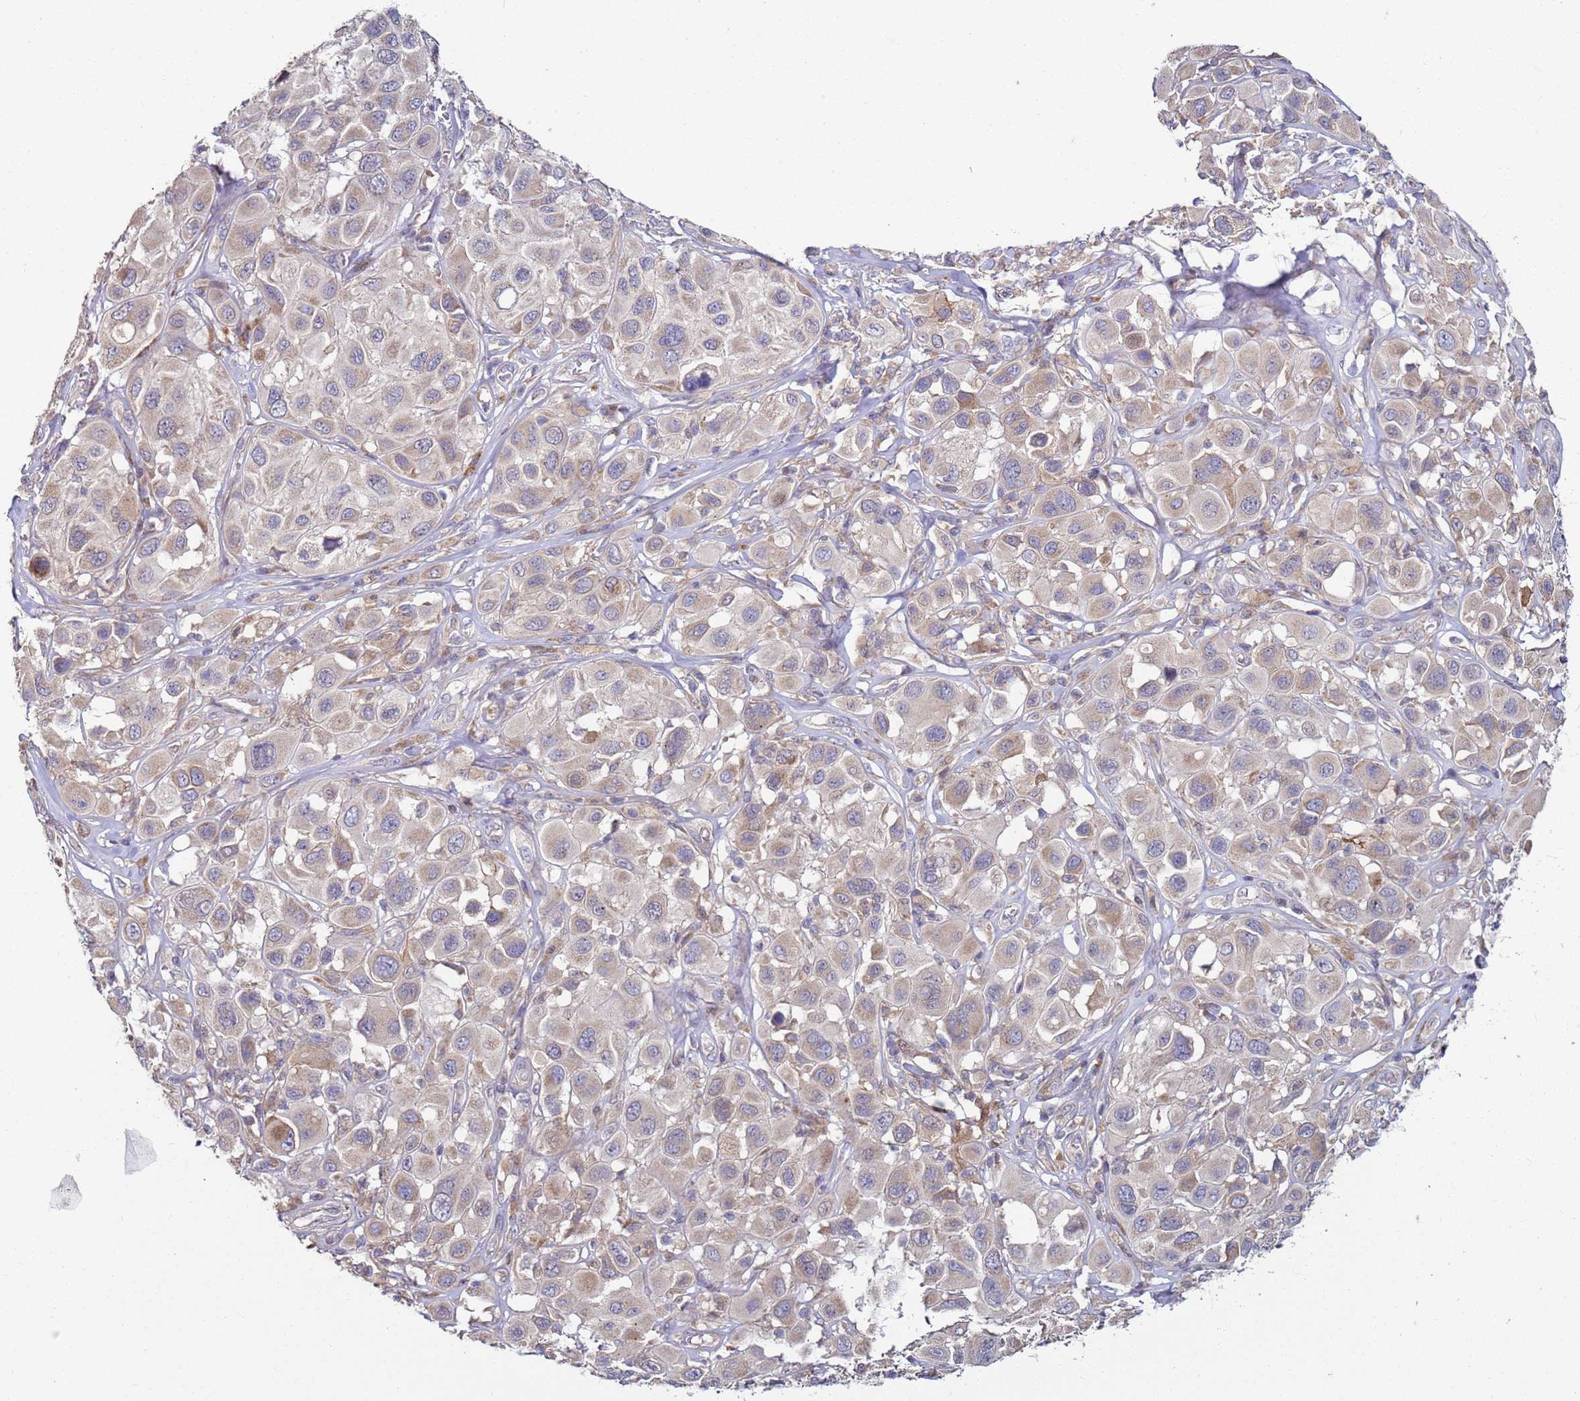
{"staining": {"intensity": "weak", "quantity": "<25%", "location": "cytoplasmic/membranous"}, "tissue": "melanoma", "cell_type": "Tumor cells", "image_type": "cancer", "snomed": [{"axis": "morphology", "description": "Malignant melanoma, Metastatic site"}, {"axis": "topography", "description": "Skin"}], "caption": "This is an immunohistochemistry (IHC) micrograph of human malignant melanoma (metastatic site). There is no staining in tumor cells.", "gene": "DIP2B", "patient": {"sex": "male", "age": 41}}